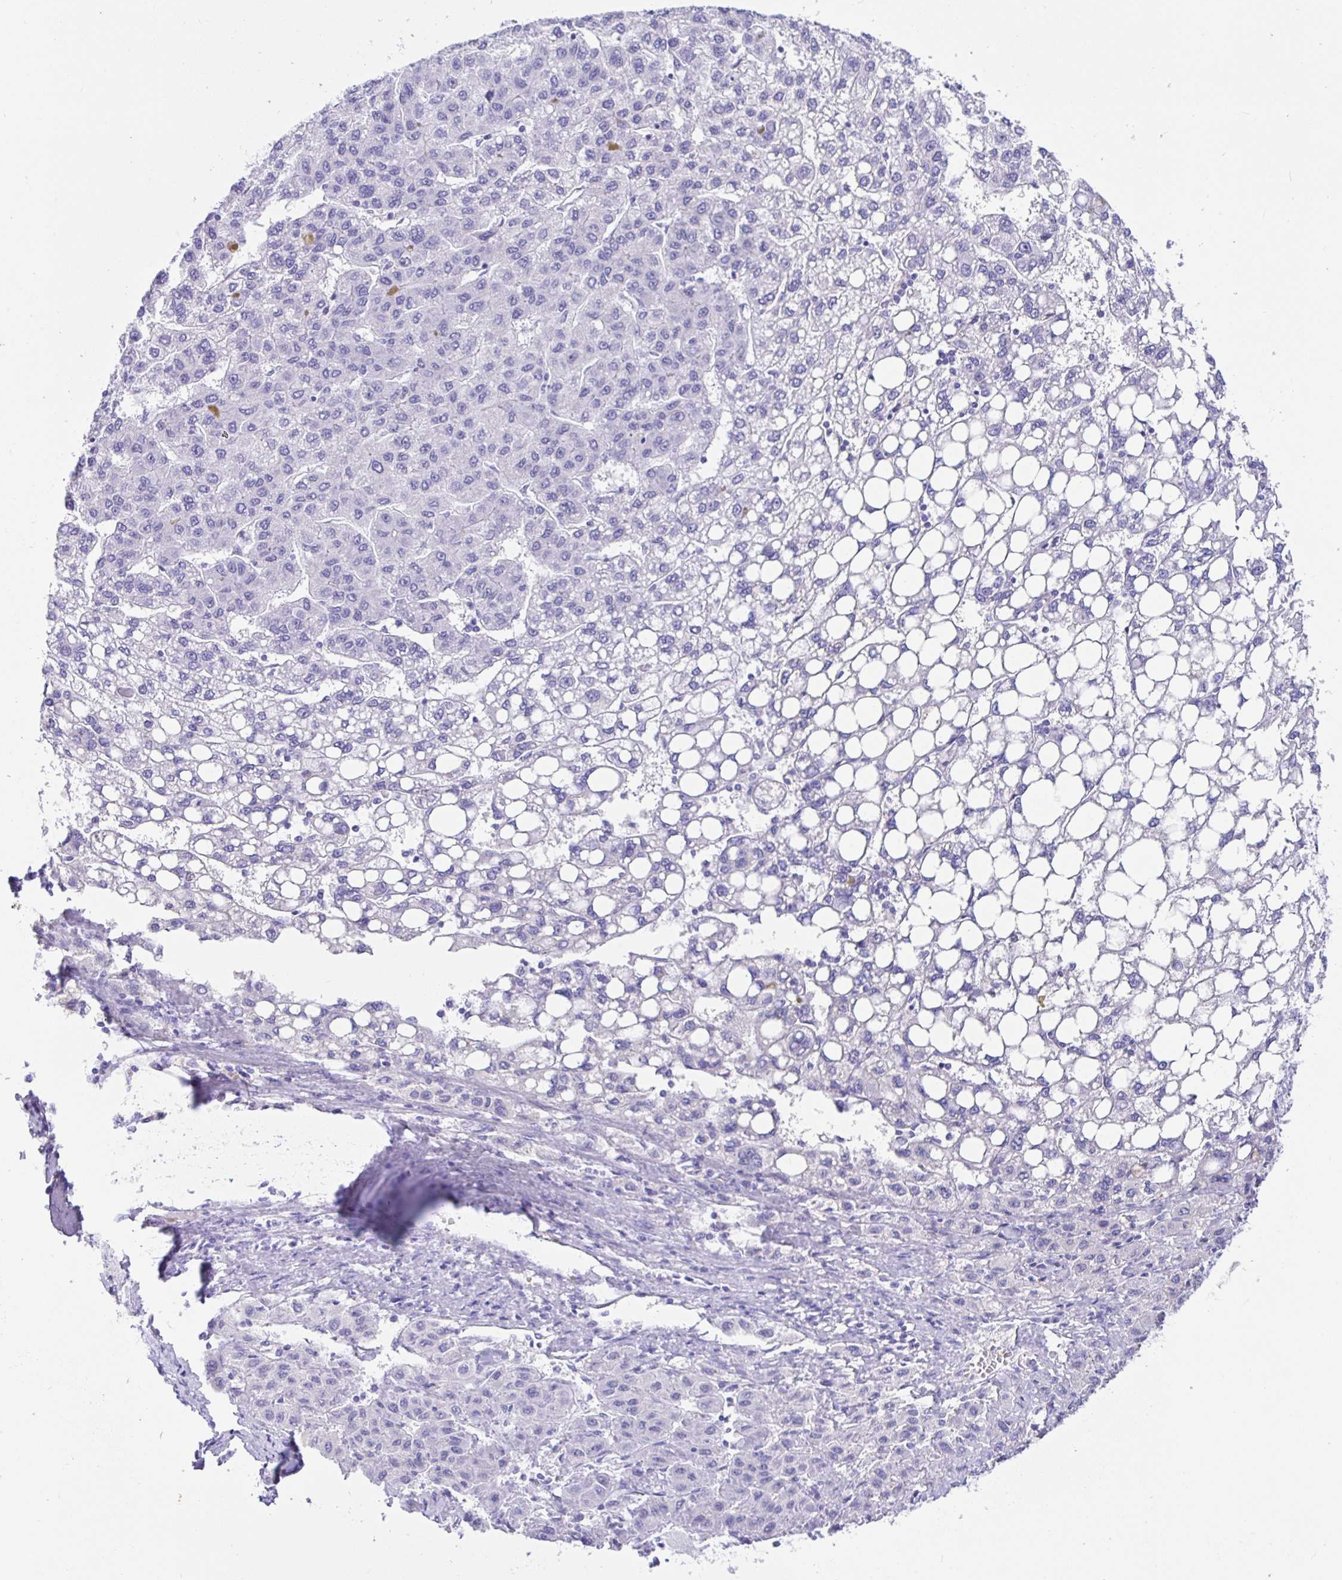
{"staining": {"intensity": "negative", "quantity": "none", "location": "none"}, "tissue": "liver cancer", "cell_type": "Tumor cells", "image_type": "cancer", "snomed": [{"axis": "morphology", "description": "Carcinoma, Hepatocellular, NOS"}, {"axis": "topography", "description": "Liver"}], "caption": "Immunohistochemistry micrograph of neoplastic tissue: liver cancer stained with DAB (3,3'-diaminobenzidine) shows no significant protein staining in tumor cells. (DAB (3,3'-diaminobenzidine) immunohistochemistry (IHC) visualized using brightfield microscopy, high magnification).", "gene": "PRAMEF19", "patient": {"sex": "female", "age": 82}}